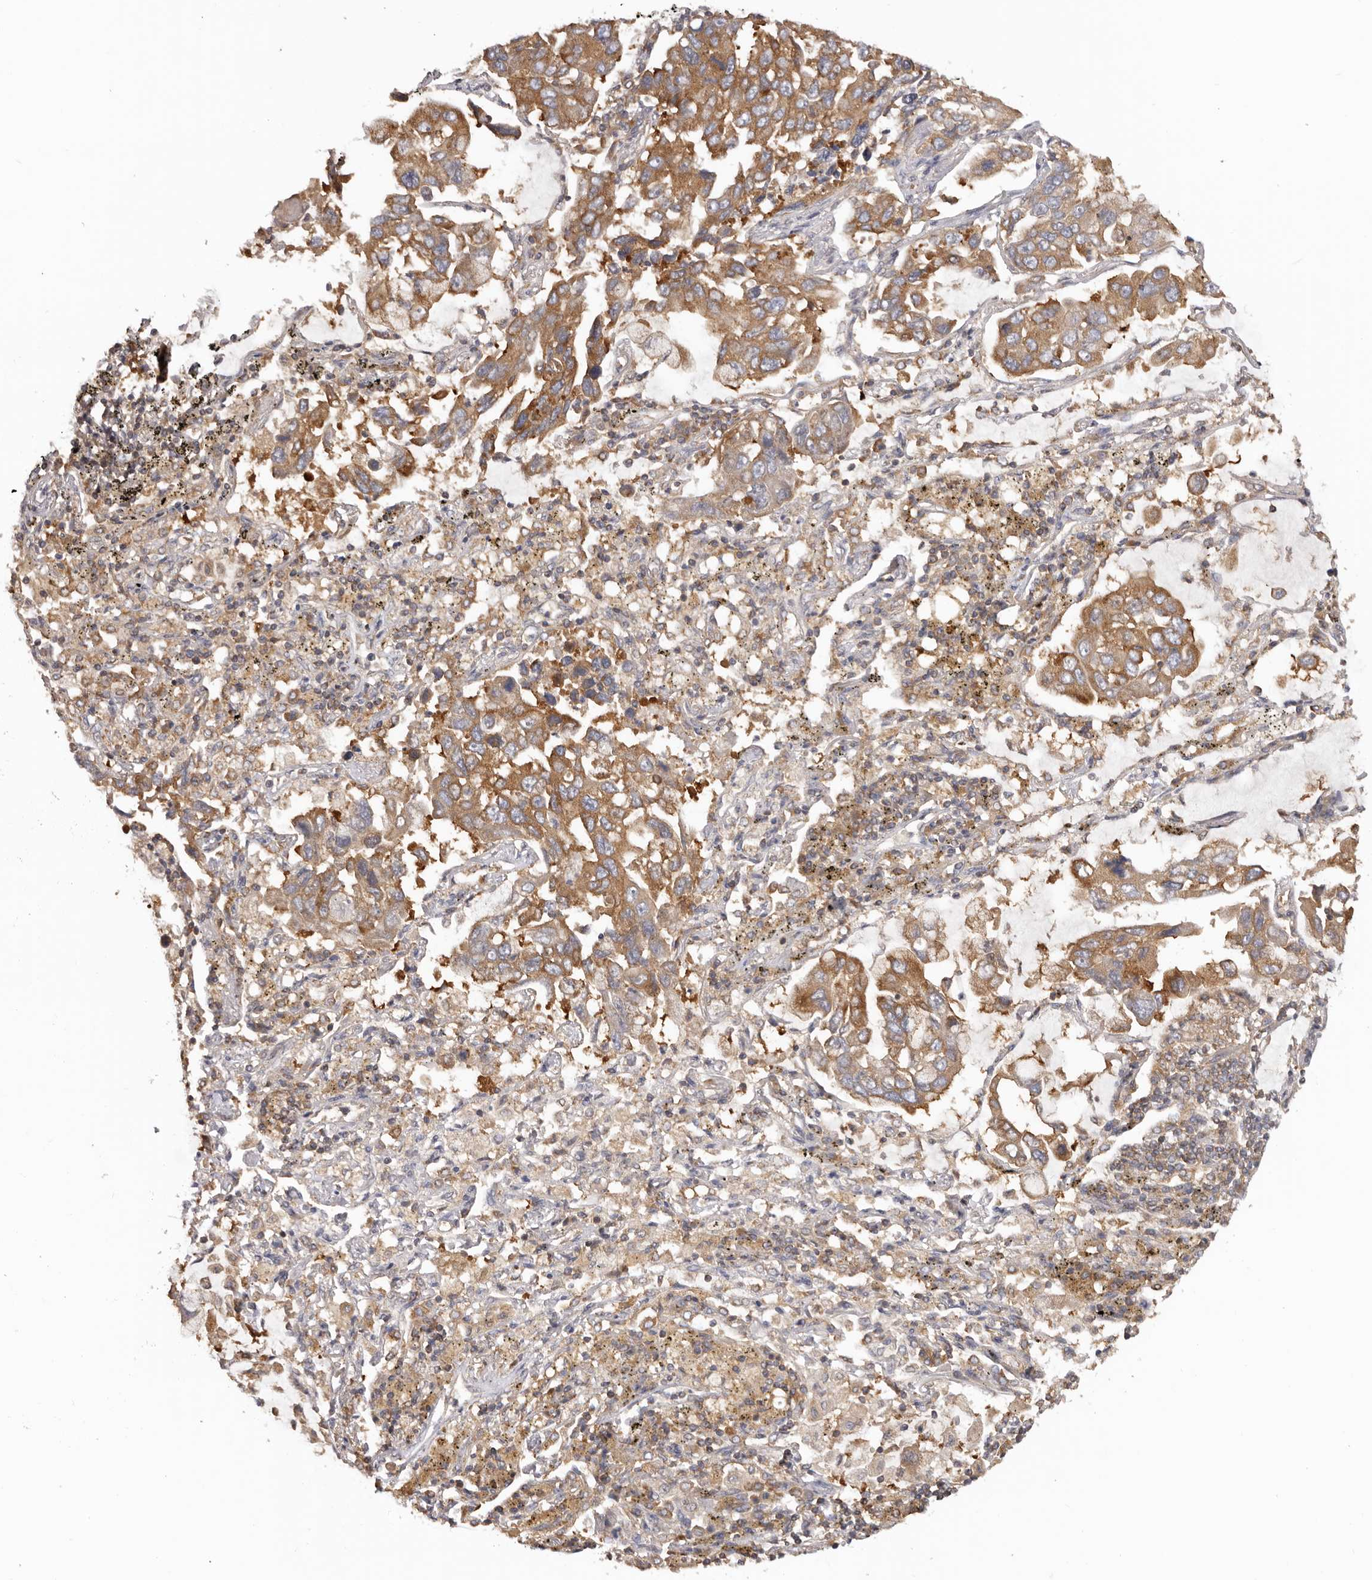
{"staining": {"intensity": "moderate", "quantity": ">75%", "location": "cytoplasmic/membranous"}, "tissue": "lung cancer", "cell_type": "Tumor cells", "image_type": "cancer", "snomed": [{"axis": "morphology", "description": "Adenocarcinoma, NOS"}, {"axis": "topography", "description": "Lung"}], "caption": "A photomicrograph of lung cancer (adenocarcinoma) stained for a protein displays moderate cytoplasmic/membranous brown staining in tumor cells.", "gene": "EEF1E1", "patient": {"sex": "male", "age": 64}}